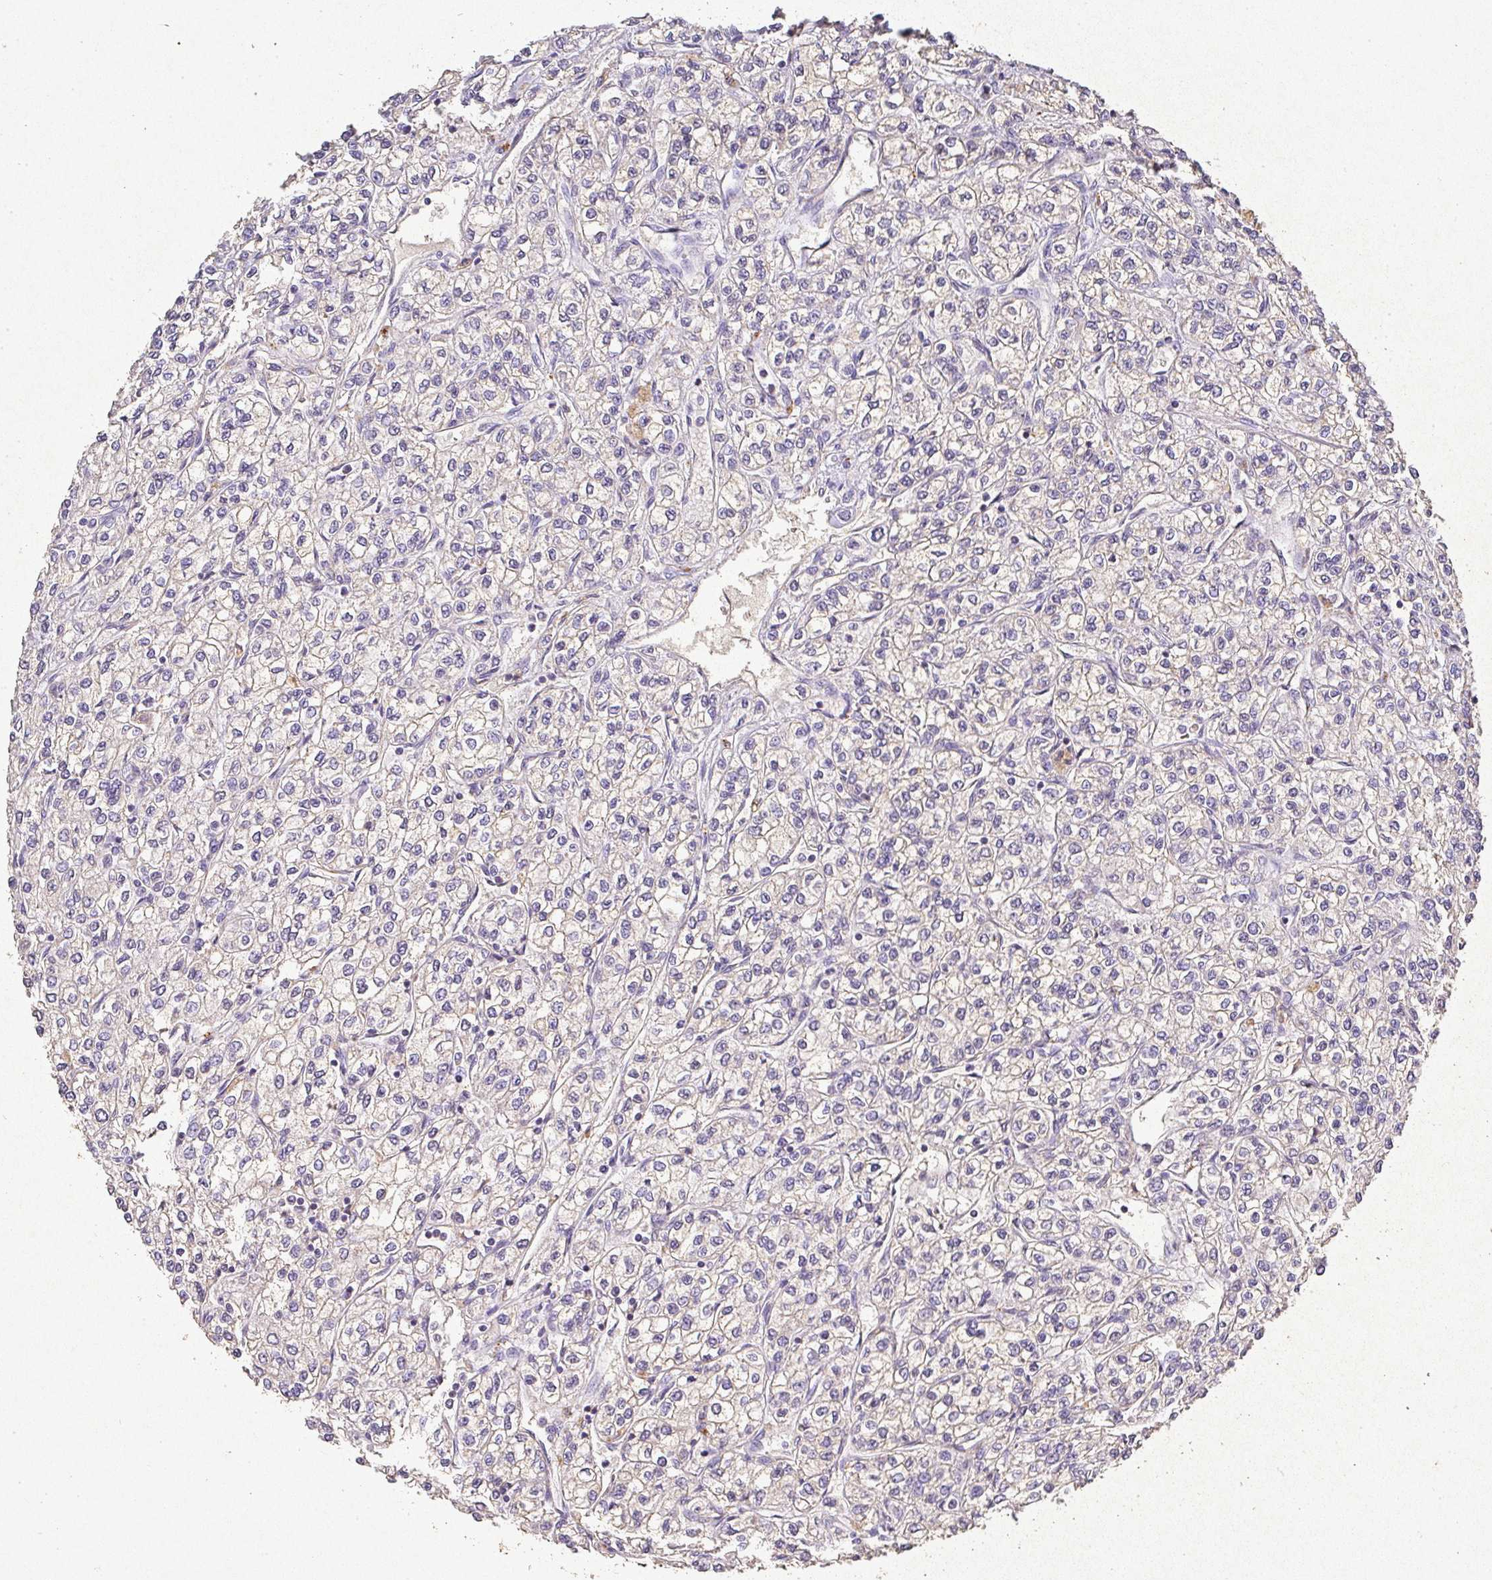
{"staining": {"intensity": "negative", "quantity": "none", "location": "none"}, "tissue": "renal cancer", "cell_type": "Tumor cells", "image_type": "cancer", "snomed": [{"axis": "morphology", "description": "Adenocarcinoma, NOS"}, {"axis": "topography", "description": "Kidney"}], "caption": "DAB immunohistochemical staining of human renal cancer shows no significant staining in tumor cells. The staining is performed using DAB brown chromogen with nuclei counter-stained in using hematoxylin.", "gene": "RPS2", "patient": {"sex": "male", "age": 80}}